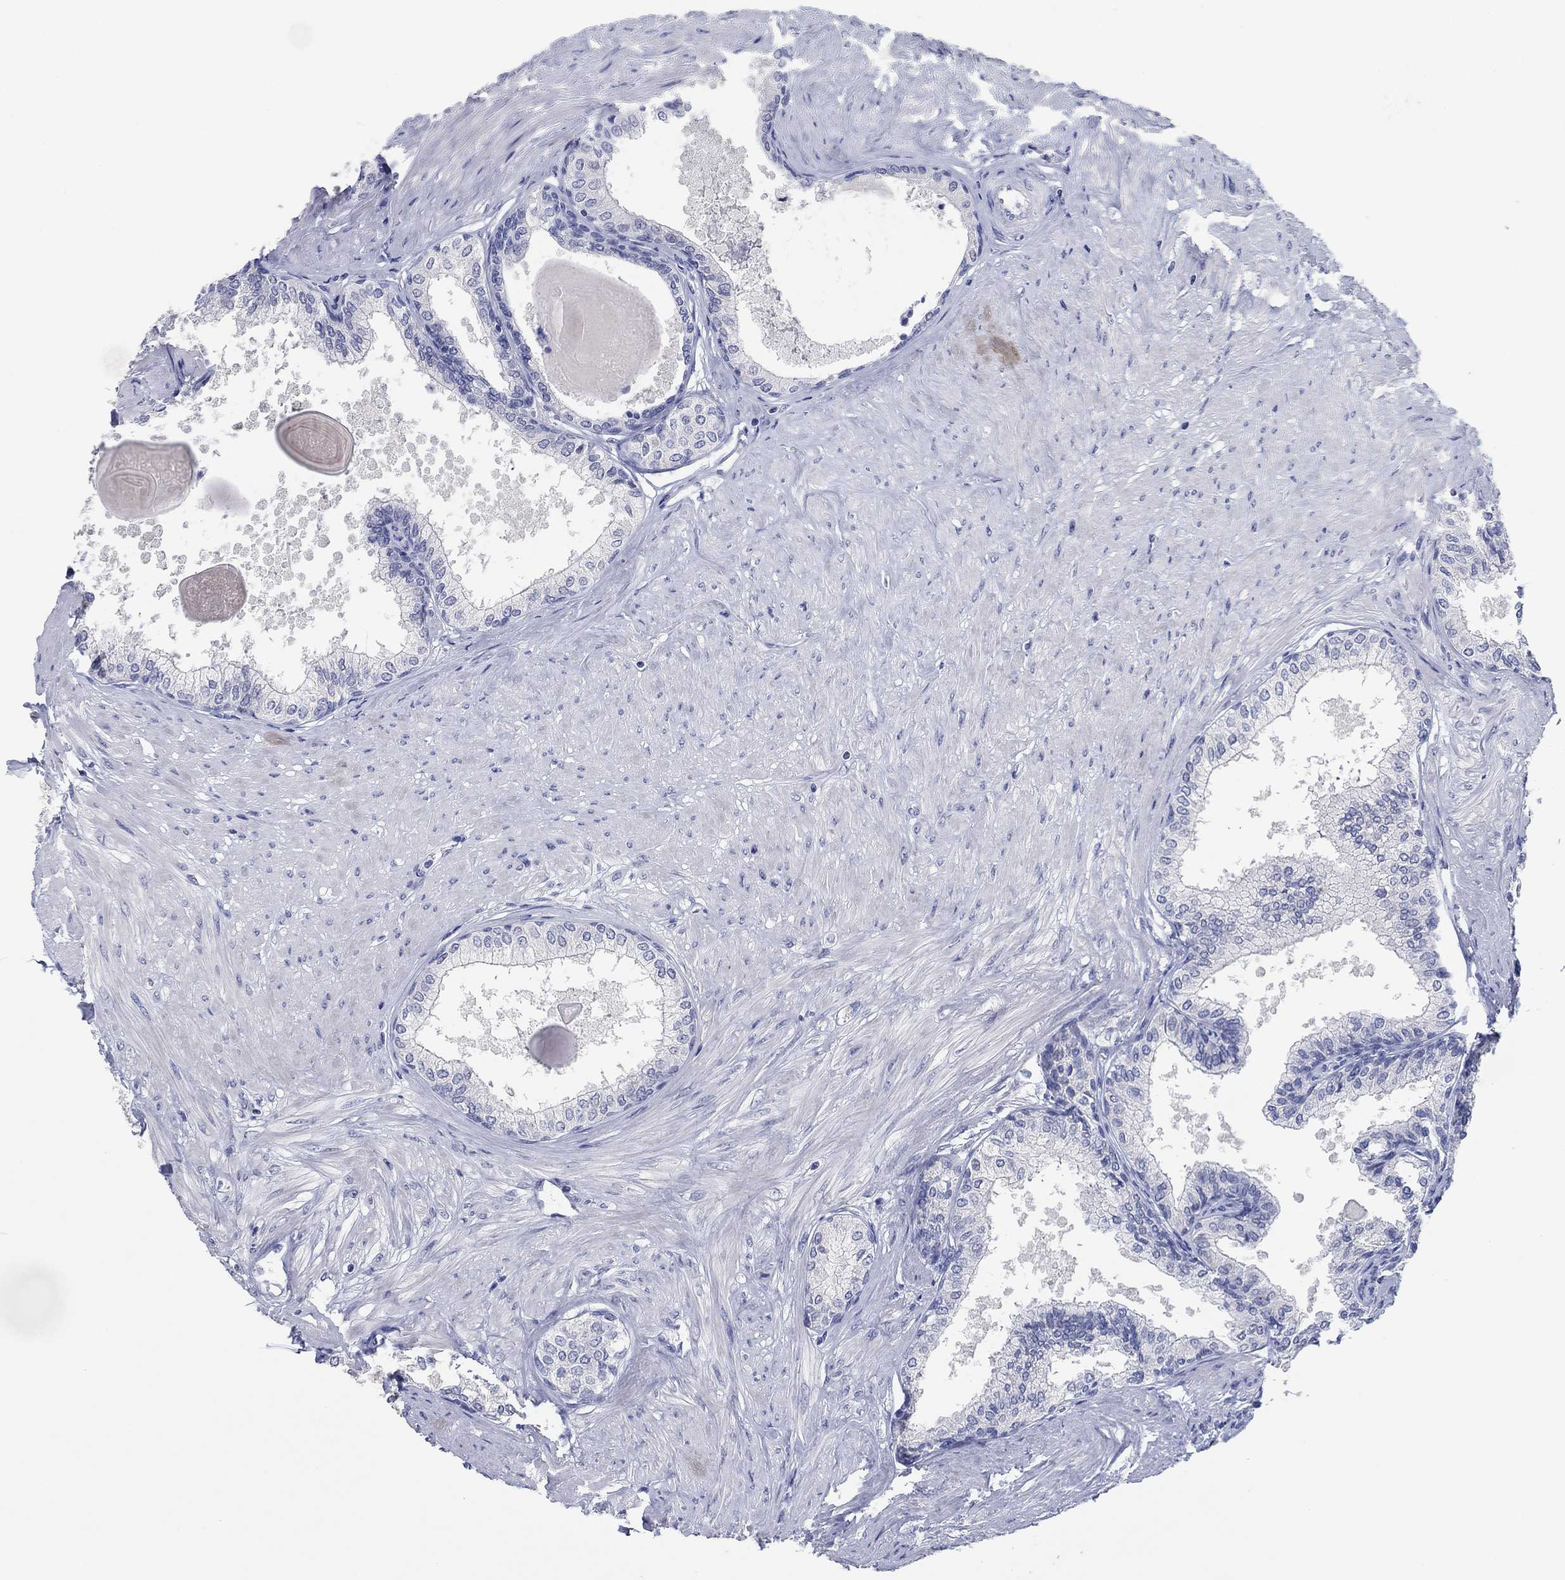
{"staining": {"intensity": "negative", "quantity": "none", "location": "none"}, "tissue": "prostate", "cell_type": "Glandular cells", "image_type": "normal", "snomed": [{"axis": "morphology", "description": "Normal tissue, NOS"}, {"axis": "topography", "description": "Prostate"}], "caption": "High magnification brightfield microscopy of benign prostate stained with DAB (brown) and counterstained with hematoxylin (blue): glandular cells show no significant staining.", "gene": "POU5F1", "patient": {"sex": "male", "age": 63}}